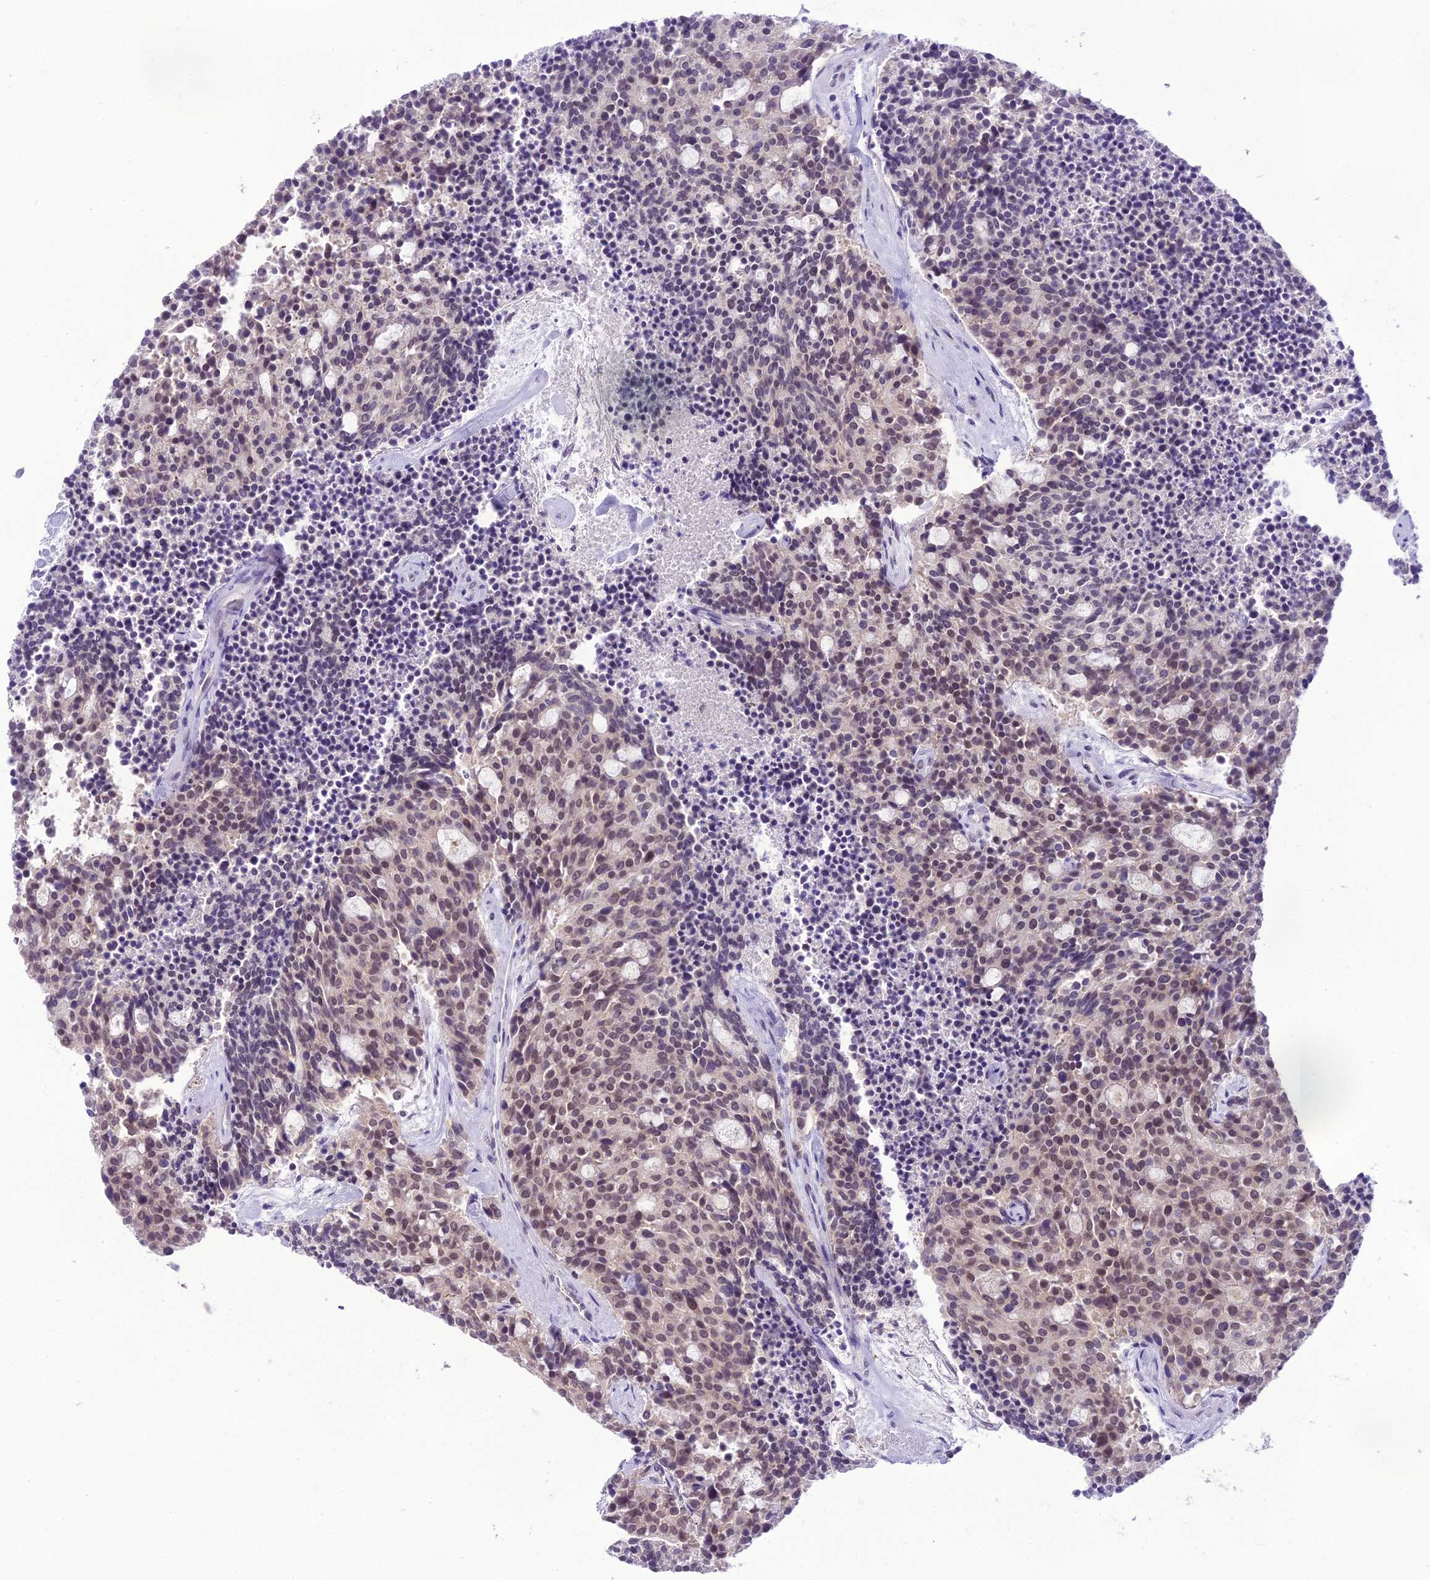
{"staining": {"intensity": "weak", "quantity": "25%-75%", "location": "nuclear"}, "tissue": "carcinoid", "cell_type": "Tumor cells", "image_type": "cancer", "snomed": [{"axis": "morphology", "description": "Carcinoid, malignant, NOS"}, {"axis": "topography", "description": "Pancreas"}], "caption": "IHC staining of carcinoid (malignant), which shows low levels of weak nuclear expression in about 25%-75% of tumor cells indicating weak nuclear protein positivity. The staining was performed using DAB (3,3'-diaminobenzidine) (brown) for protein detection and nuclei were counterstained in hematoxylin (blue).", "gene": "SH3RF3", "patient": {"sex": "female", "age": 54}}